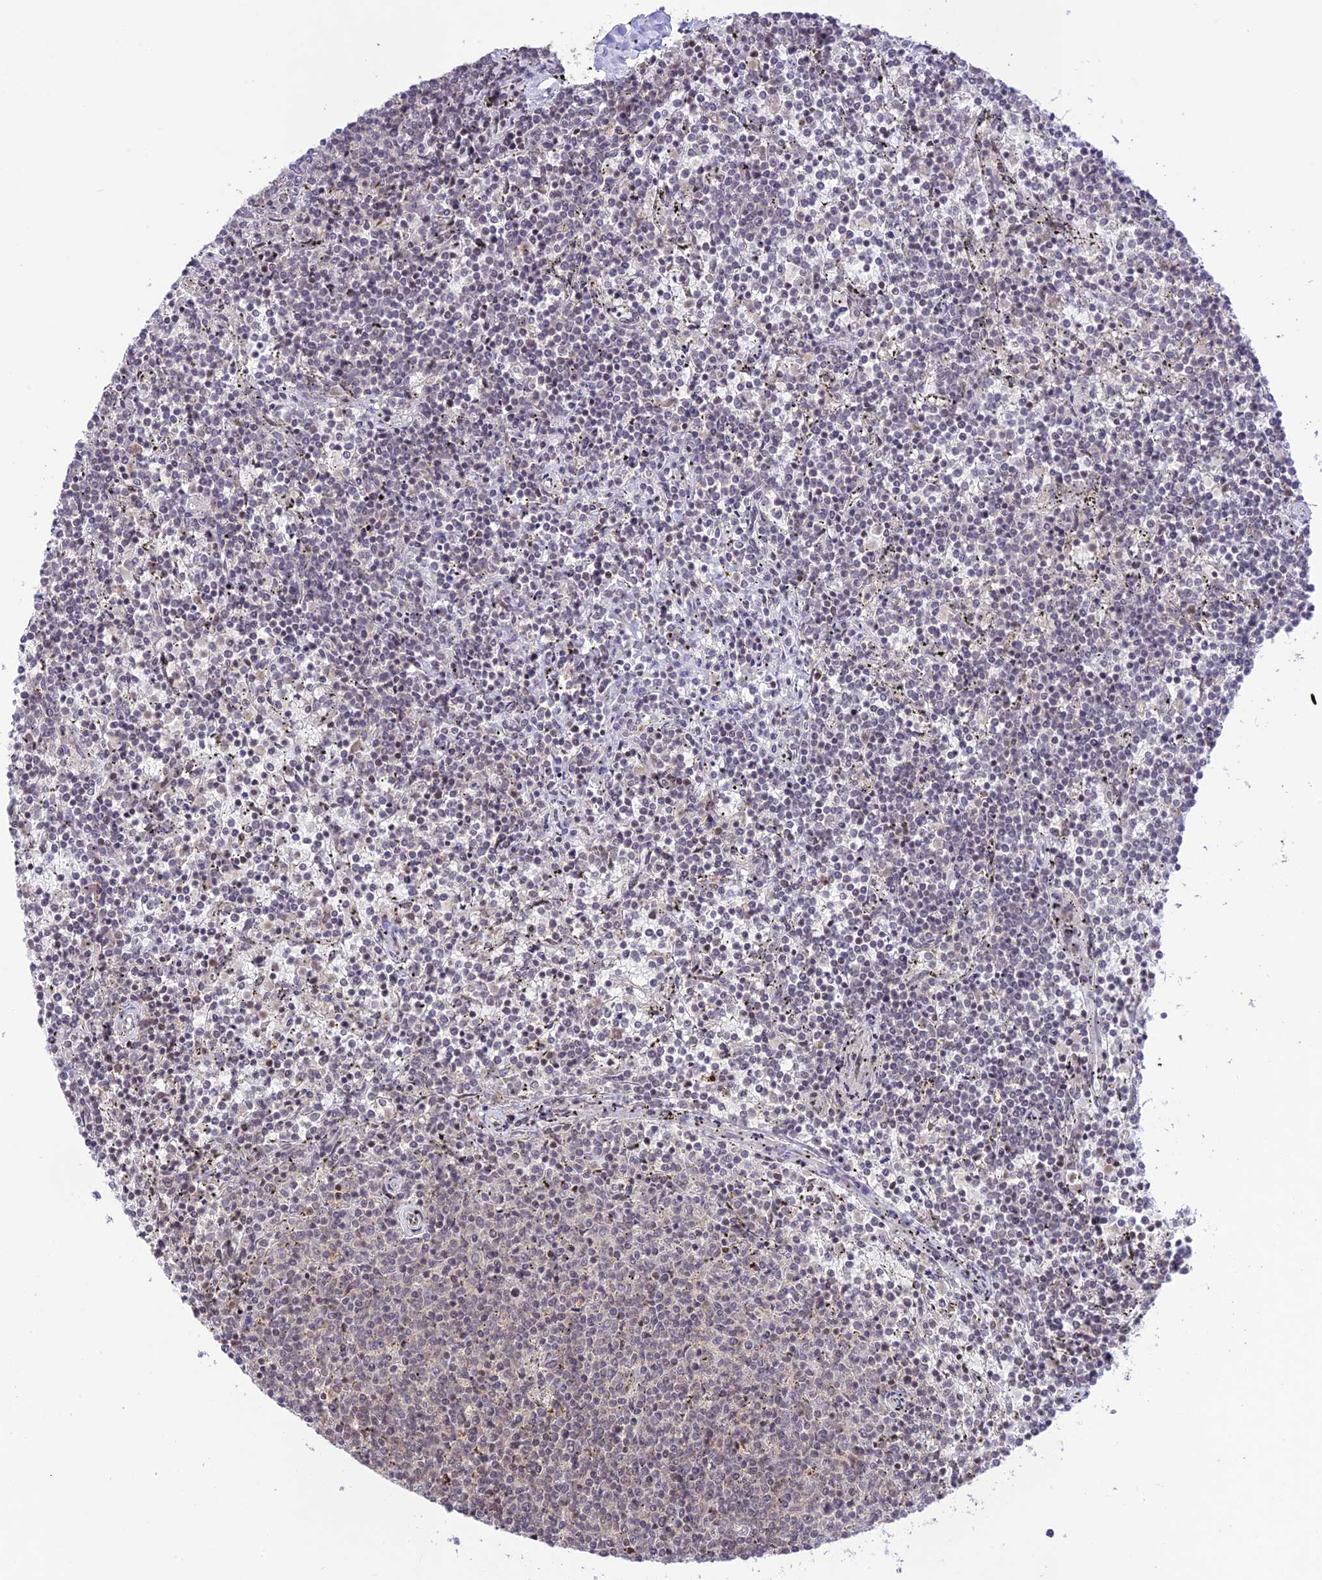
{"staining": {"intensity": "negative", "quantity": "none", "location": "none"}, "tissue": "lymphoma", "cell_type": "Tumor cells", "image_type": "cancer", "snomed": [{"axis": "morphology", "description": "Malignant lymphoma, non-Hodgkin's type, Low grade"}, {"axis": "topography", "description": "Spleen"}], "caption": "Low-grade malignant lymphoma, non-Hodgkin's type stained for a protein using IHC displays no staining tumor cells.", "gene": "TEKT1", "patient": {"sex": "female", "age": 50}}